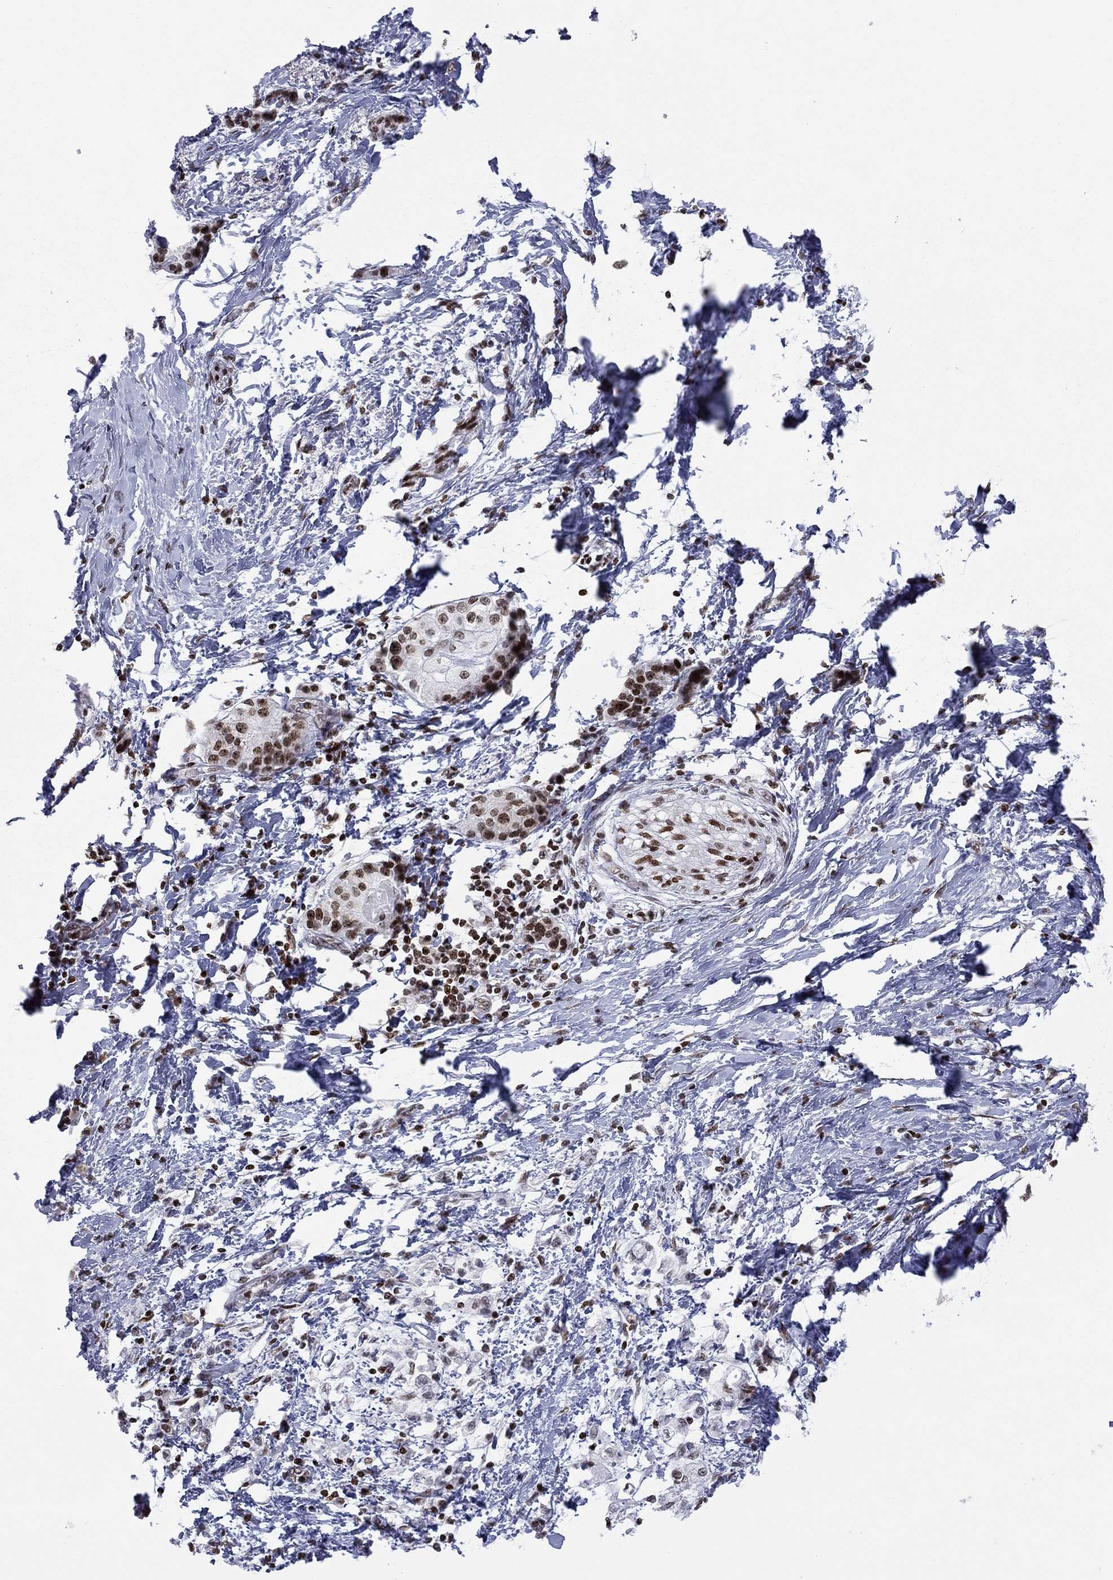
{"staining": {"intensity": "moderate", "quantity": ">75%", "location": "nuclear"}, "tissue": "pancreatic cancer", "cell_type": "Tumor cells", "image_type": "cancer", "snomed": [{"axis": "morphology", "description": "Normal tissue, NOS"}, {"axis": "morphology", "description": "Adenocarcinoma, NOS"}, {"axis": "topography", "description": "Pancreas"}, {"axis": "topography", "description": "Duodenum"}], "caption": "Immunohistochemistry micrograph of neoplastic tissue: pancreatic cancer stained using immunohistochemistry (IHC) shows medium levels of moderate protein expression localized specifically in the nuclear of tumor cells, appearing as a nuclear brown color.", "gene": "H2AX", "patient": {"sex": "female", "age": 60}}